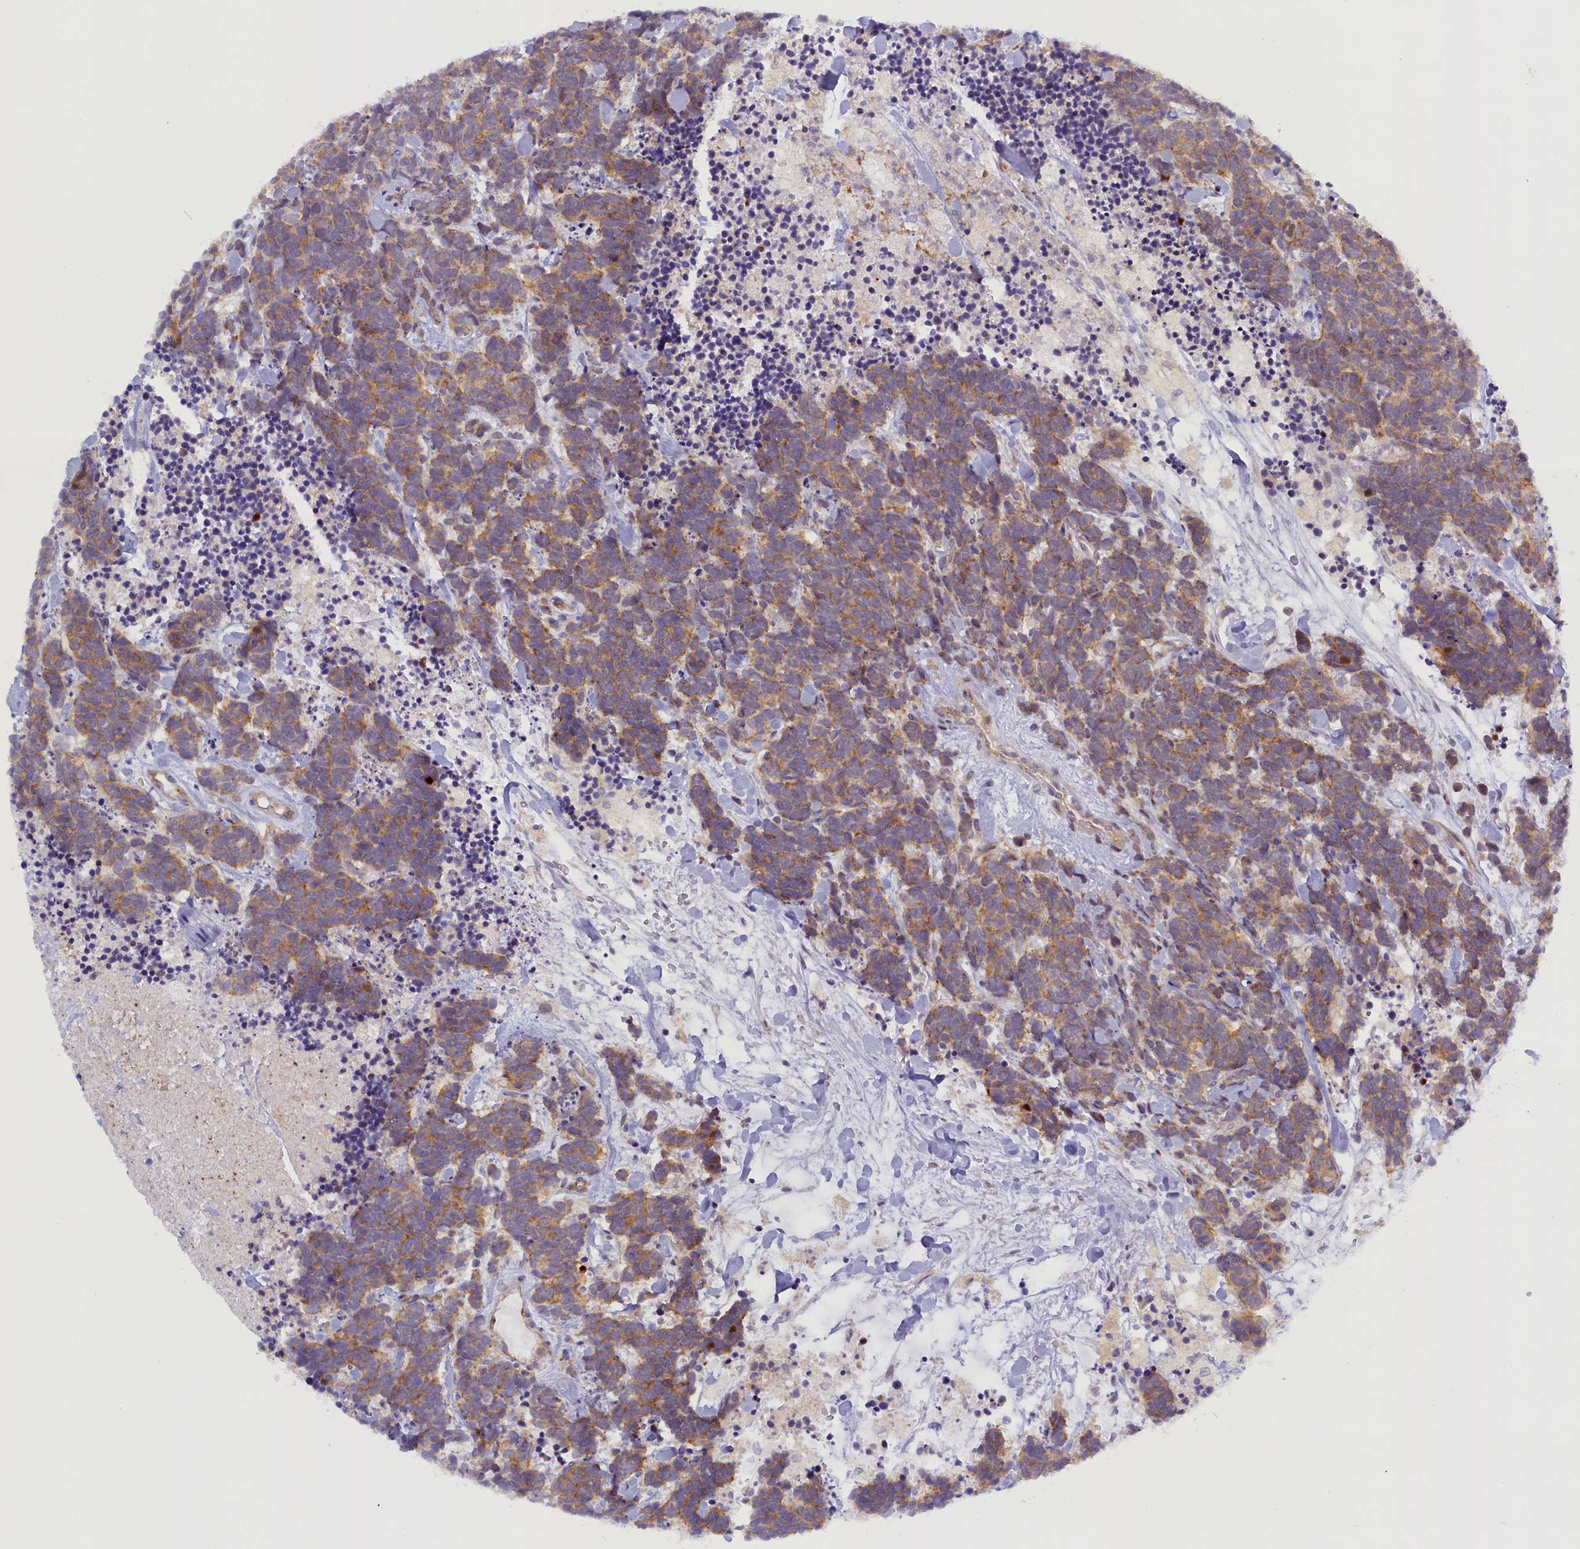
{"staining": {"intensity": "moderate", "quantity": ">75%", "location": "cytoplasmic/membranous"}, "tissue": "carcinoid", "cell_type": "Tumor cells", "image_type": "cancer", "snomed": [{"axis": "morphology", "description": "Carcinoma, NOS"}, {"axis": "morphology", "description": "Carcinoid, malignant, NOS"}, {"axis": "topography", "description": "Prostate"}], "caption": "The image displays a brown stain indicating the presence of a protein in the cytoplasmic/membranous of tumor cells in carcinoid.", "gene": "CCL23", "patient": {"sex": "male", "age": 57}}